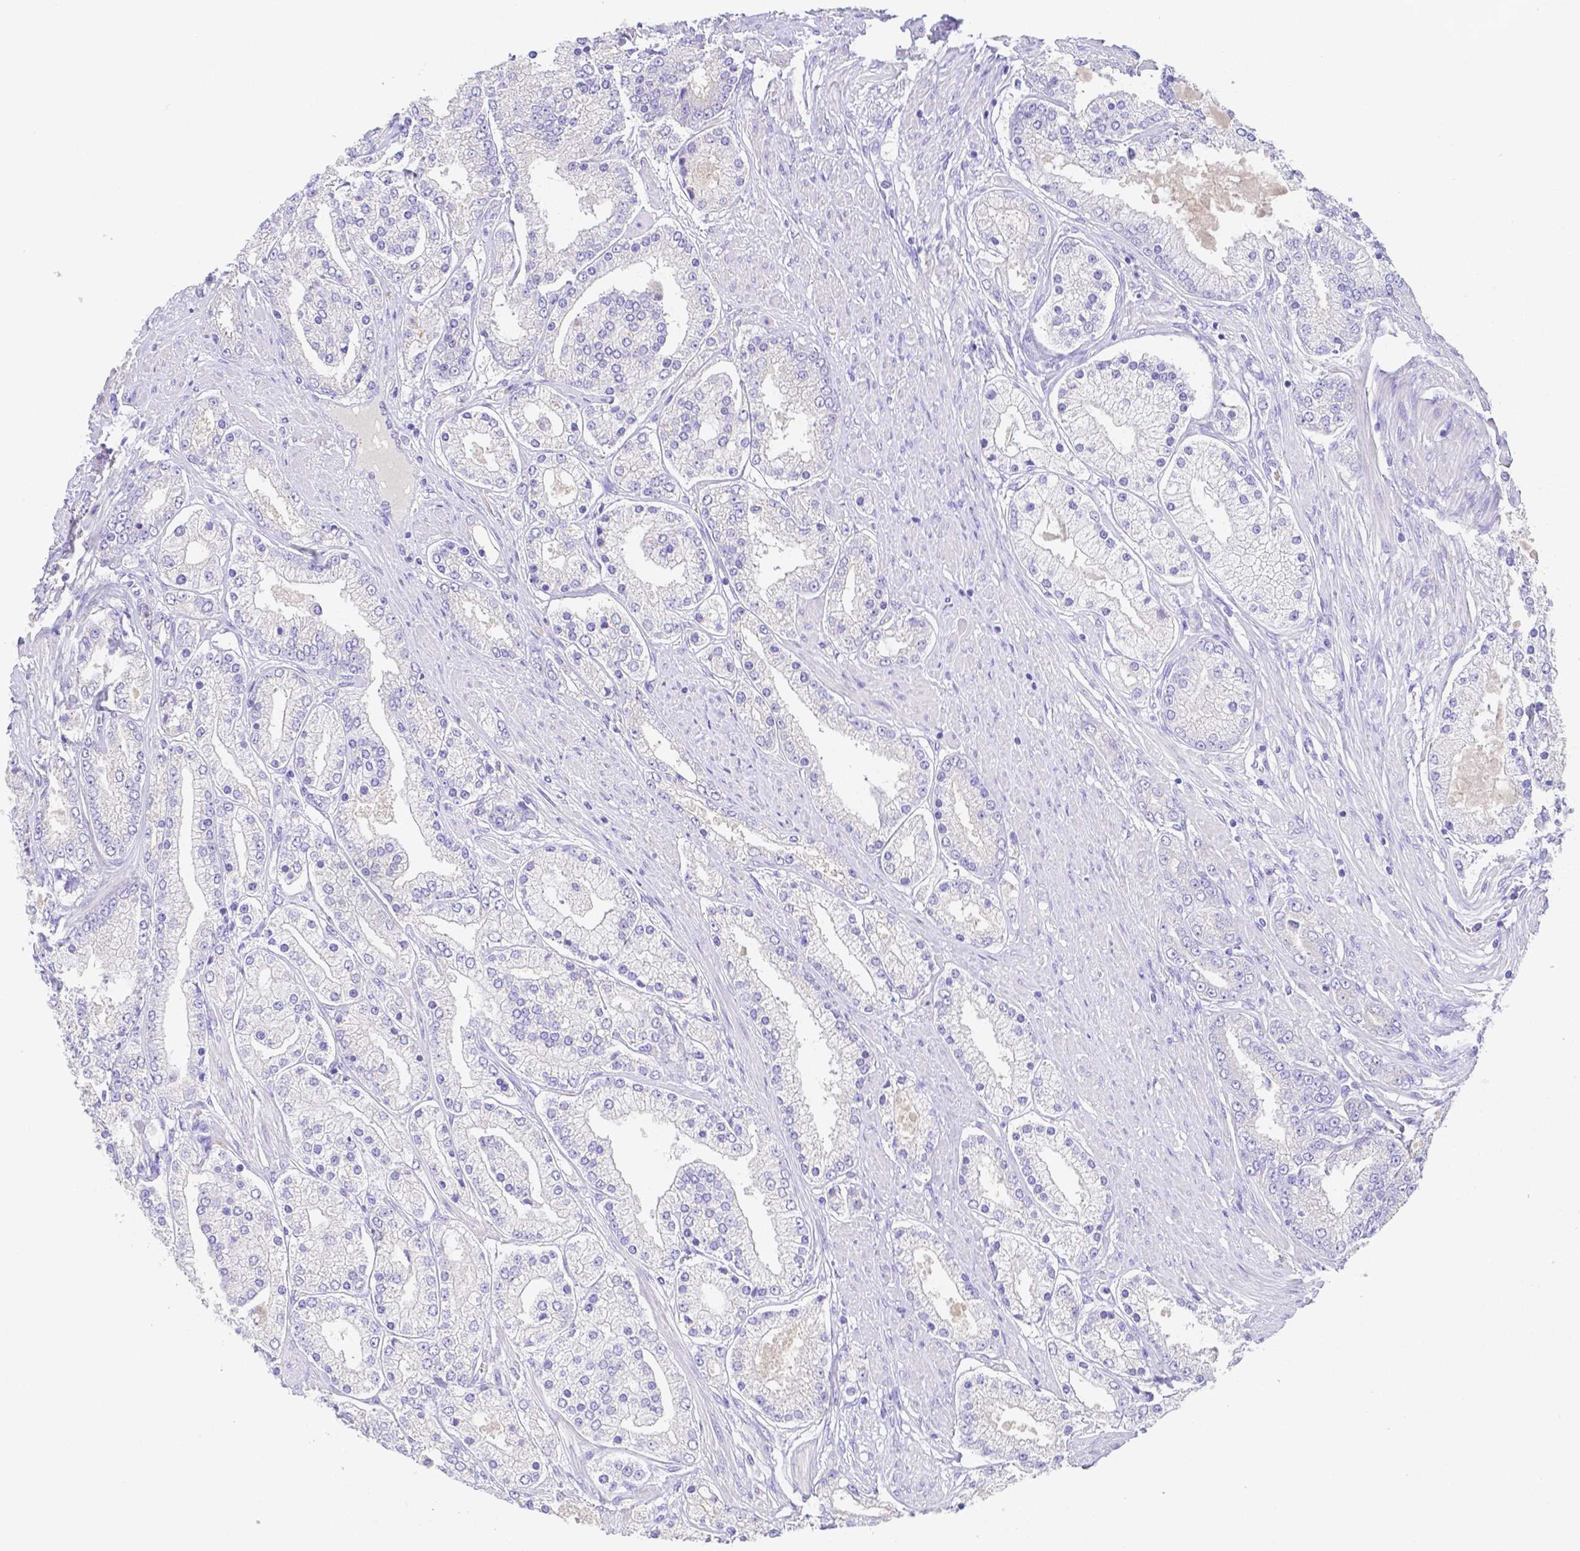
{"staining": {"intensity": "negative", "quantity": "none", "location": "none"}, "tissue": "prostate cancer", "cell_type": "Tumor cells", "image_type": "cancer", "snomed": [{"axis": "morphology", "description": "Adenocarcinoma, High grade"}, {"axis": "topography", "description": "Prostate"}], "caption": "Tumor cells show no significant expression in prostate adenocarcinoma (high-grade). (Stains: DAB IHC with hematoxylin counter stain, Microscopy: brightfield microscopy at high magnification).", "gene": "ZG16B", "patient": {"sex": "male", "age": 67}}